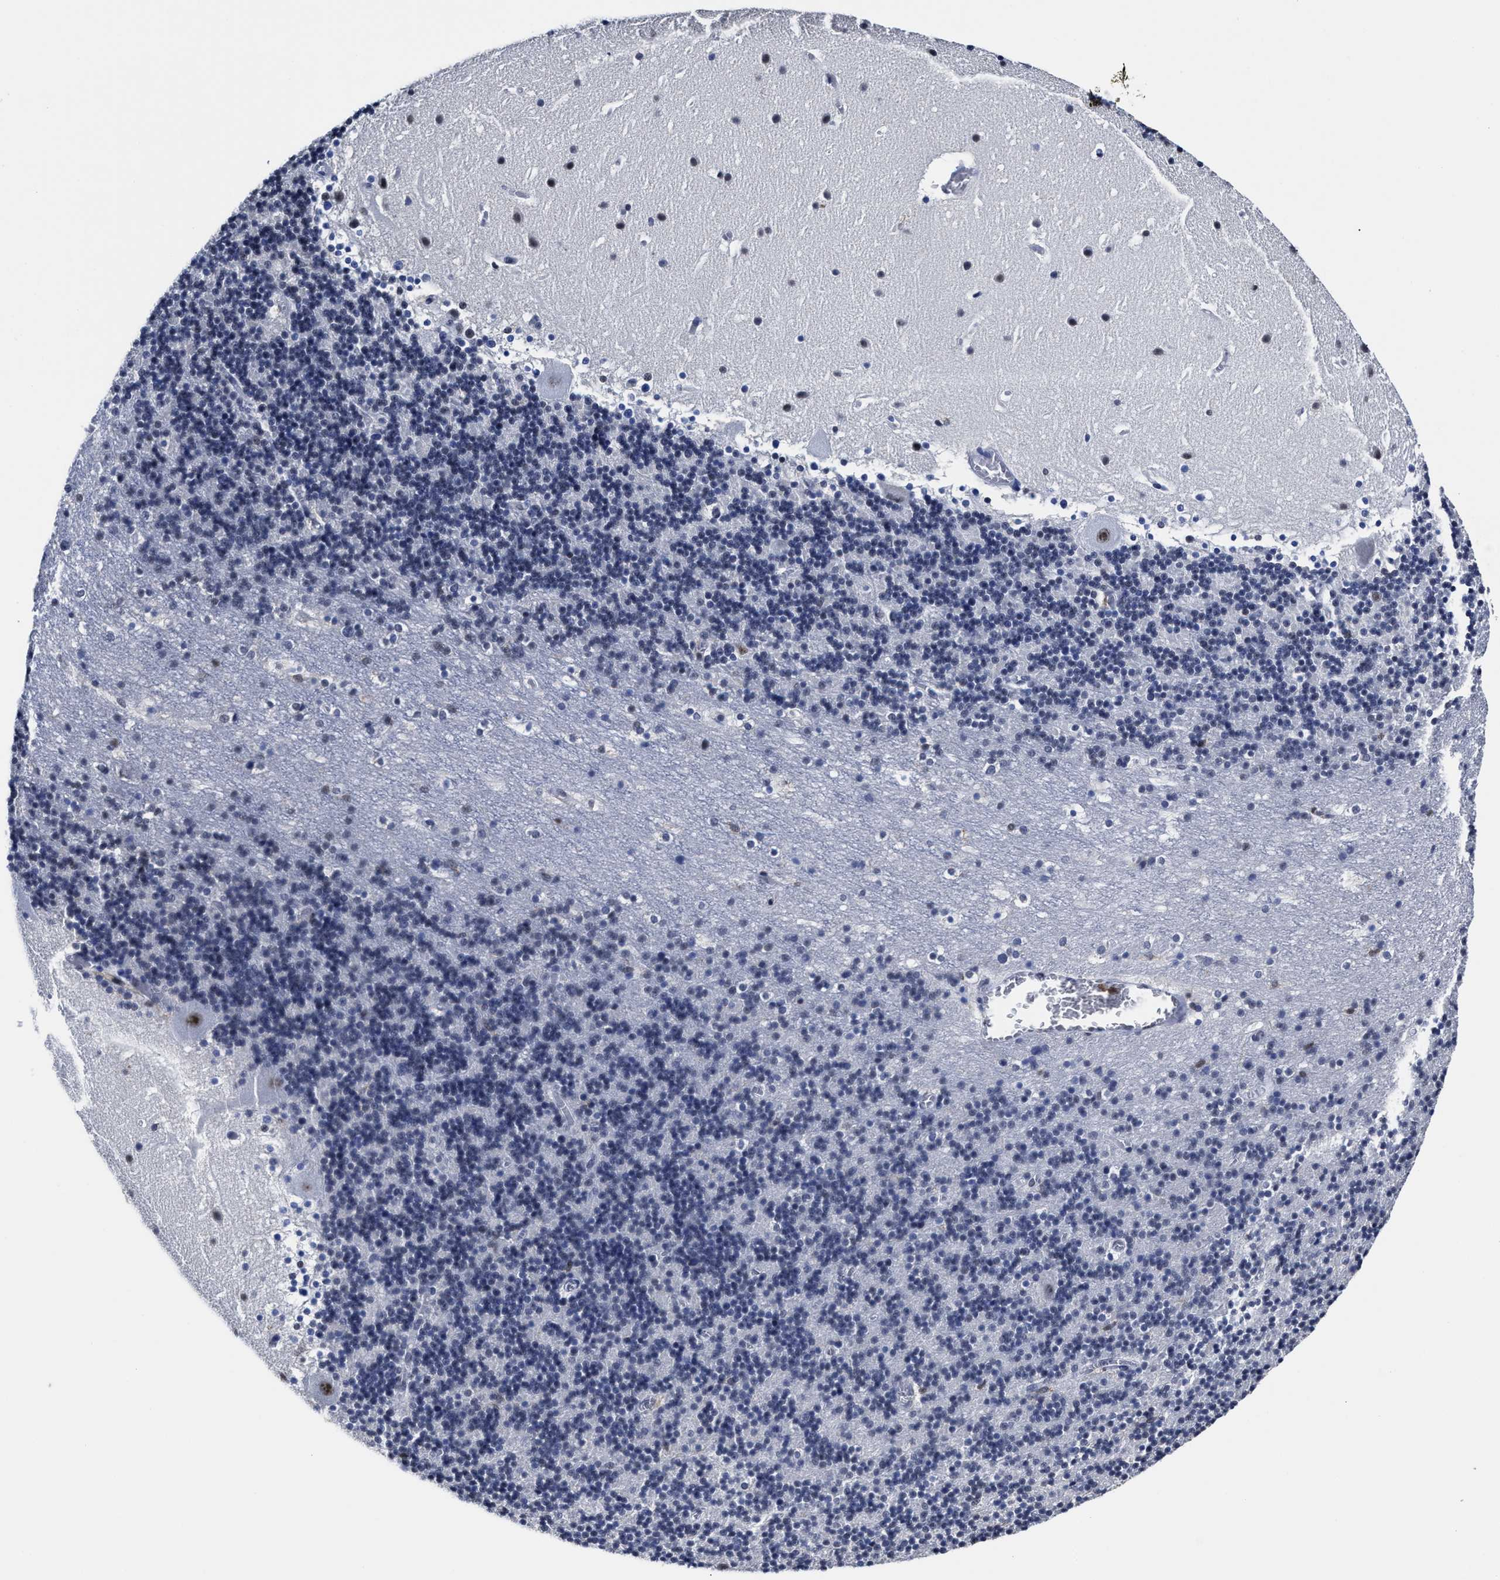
{"staining": {"intensity": "negative", "quantity": "none", "location": "none"}, "tissue": "cerebellum", "cell_type": "Cells in granular layer", "image_type": "normal", "snomed": [{"axis": "morphology", "description": "Normal tissue, NOS"}, {"axis": "topography", "description": "Cerebellum"}], "caption": "Immunohistochemical staining of unremarkable cerebellum shows no significant positivity in cells in granular layer.", "gene": "PRPF4B", "patient": {"sex": "male", "age": 45}}